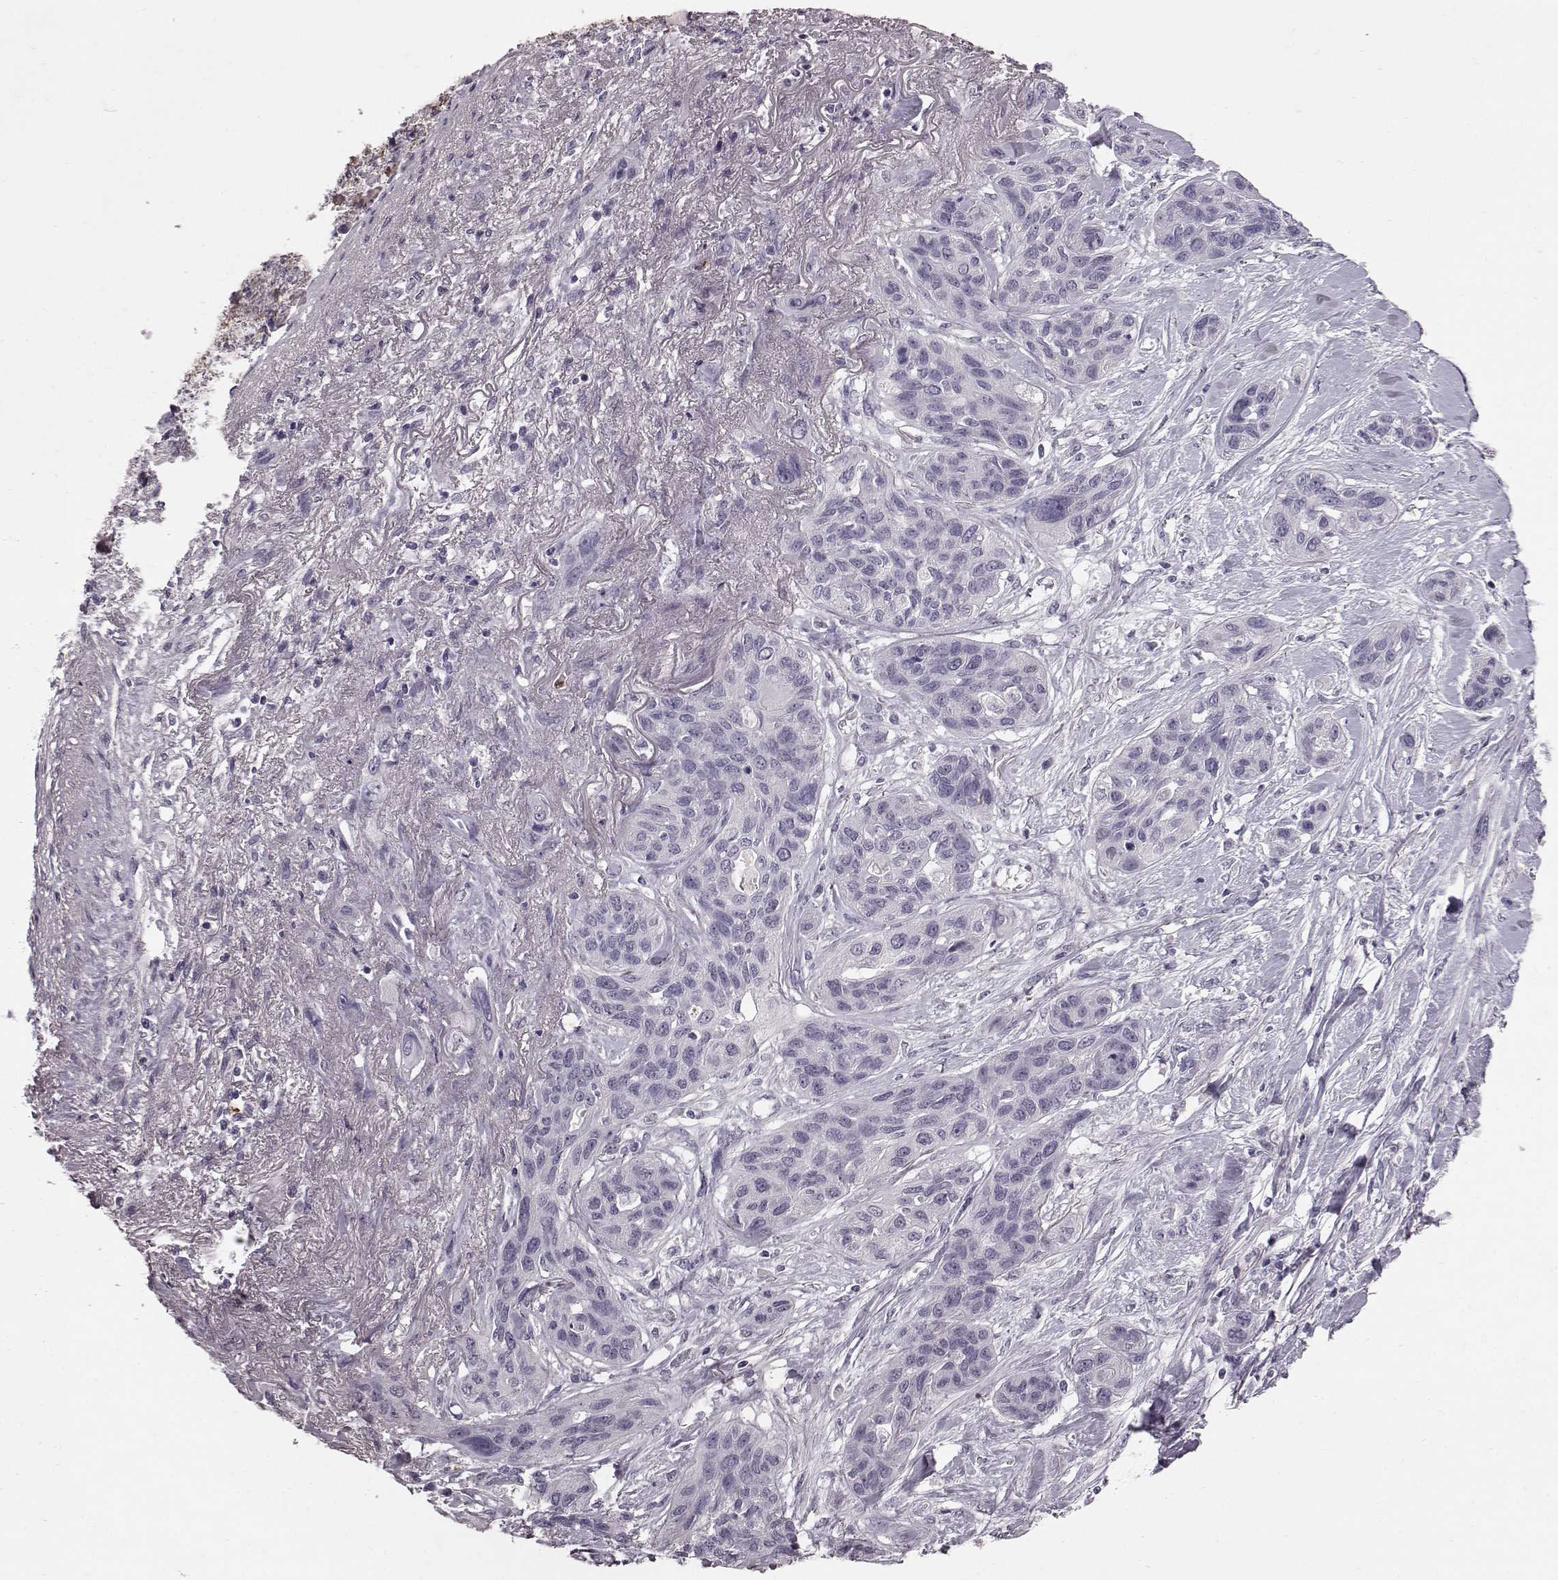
{"staining": {"intensity": "negative", "quantity": "none", "location": "none"}, "tissue": "lung cancer", "cell_type": "Tumor cells", "image_type": "cancer", "snomed": [{"axis": "morphology", "description": "Squamous cell carcinoma, NOS"}, {"axis": "topography", "description": "Lung"}], "caption": "High power microscopy histopathology image of an IHC micrograph of lung cancer (squamous cell carcinoma), revealing no significant staining in tumor cells.", "gene": "FUT4", "patient": {"sex": "female", "age": 70}}